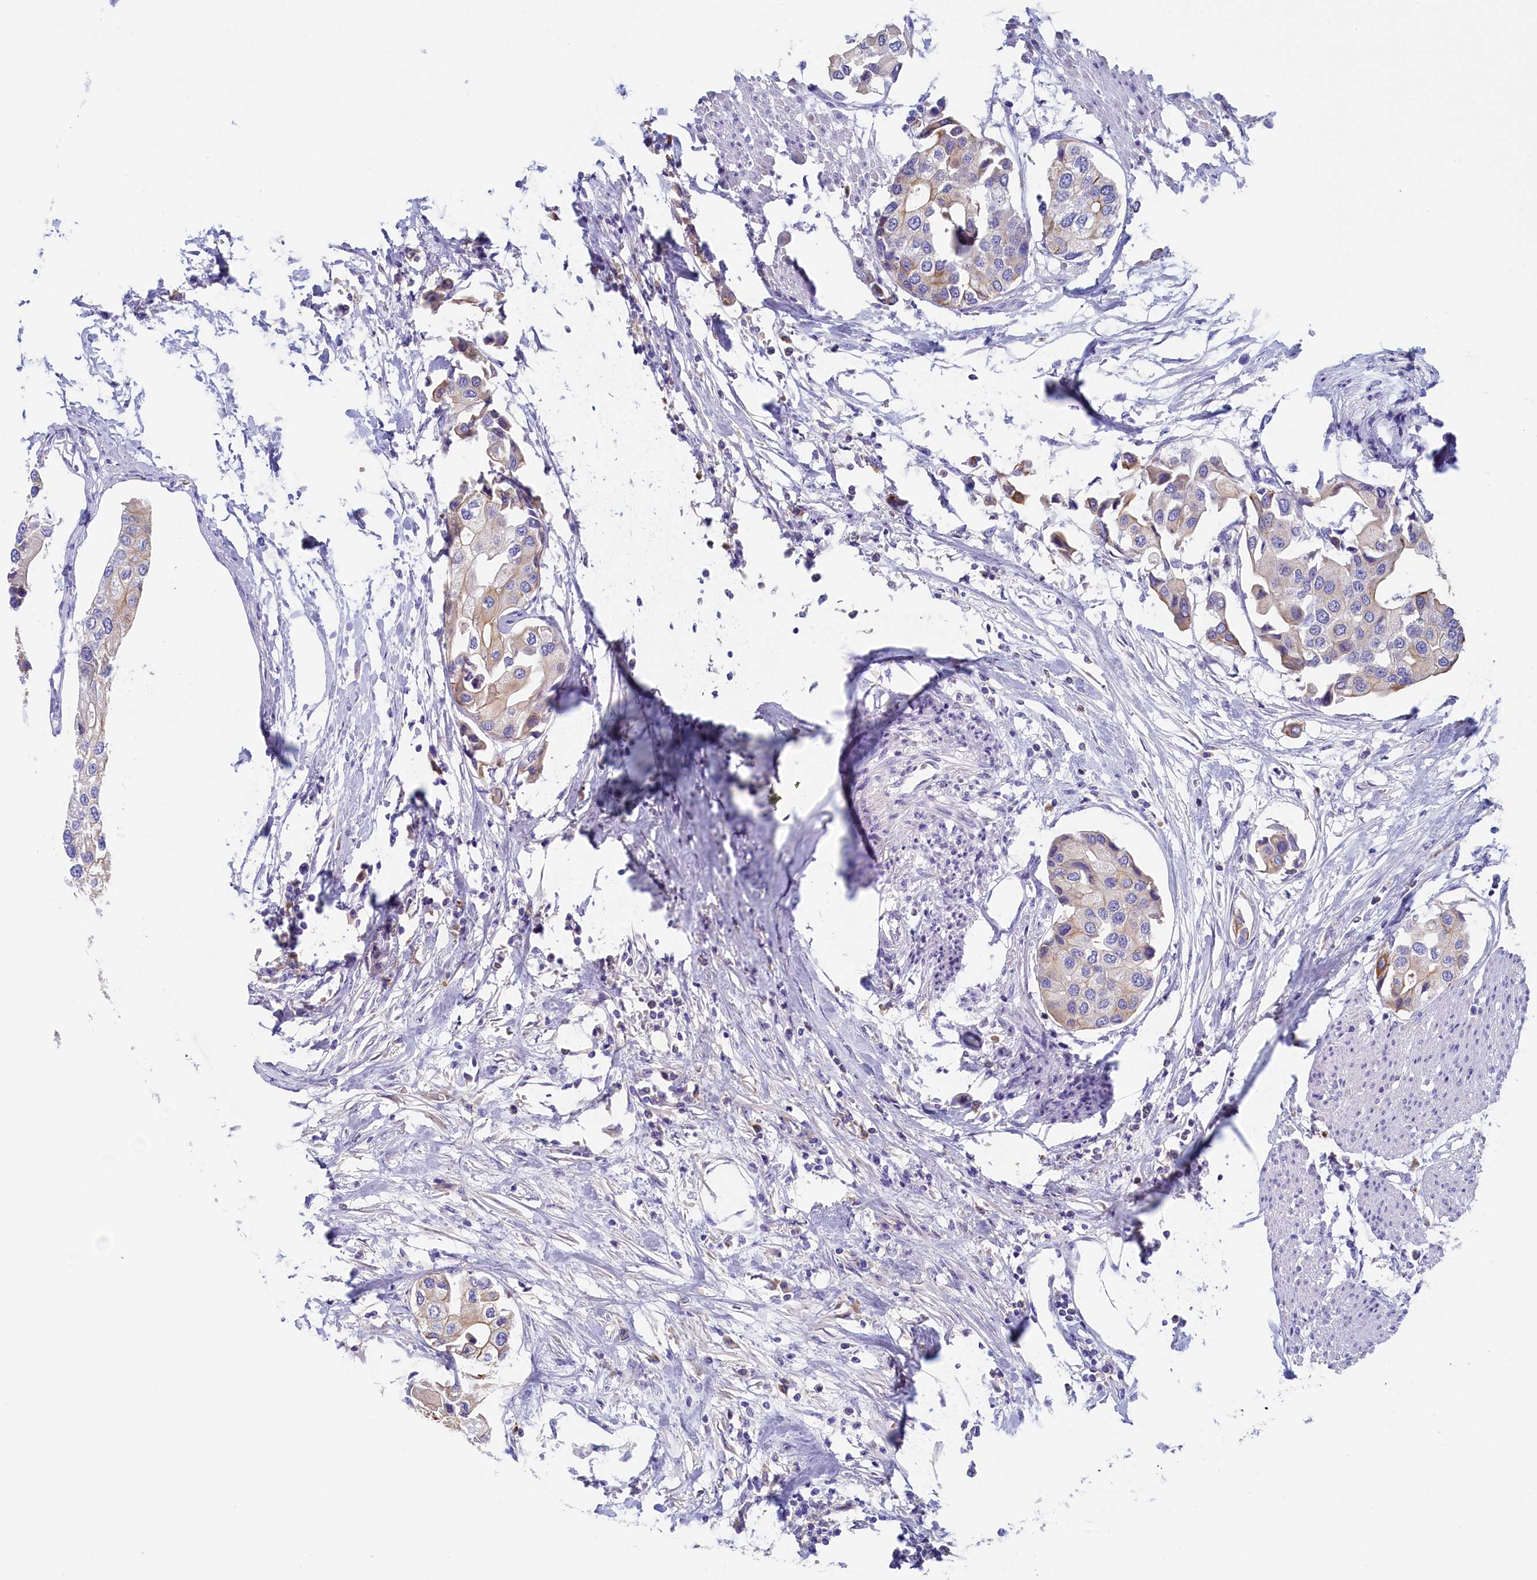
{"staining": {"intensity": "weak", "quantity": "<25%", "location": "cytoplasmic/membranous"}, "tissue": "urothelial cancer", "cell_type": "Tumor cells", "image_type": "cancer", "snomed": [{"axis": "morphology", "description": "Urothelial carcinoma, High grade"}, {"axis": "topography", "description": "Urinary bladder"}], "caption": "Immunohistochemical staining of urothelial cancer shows no significant positivity in tumor cells. (IHC, brightfield microscopy, high magnification).", "gene": "GUCA1C", "patient": {"sex": "male", "age": 64}}